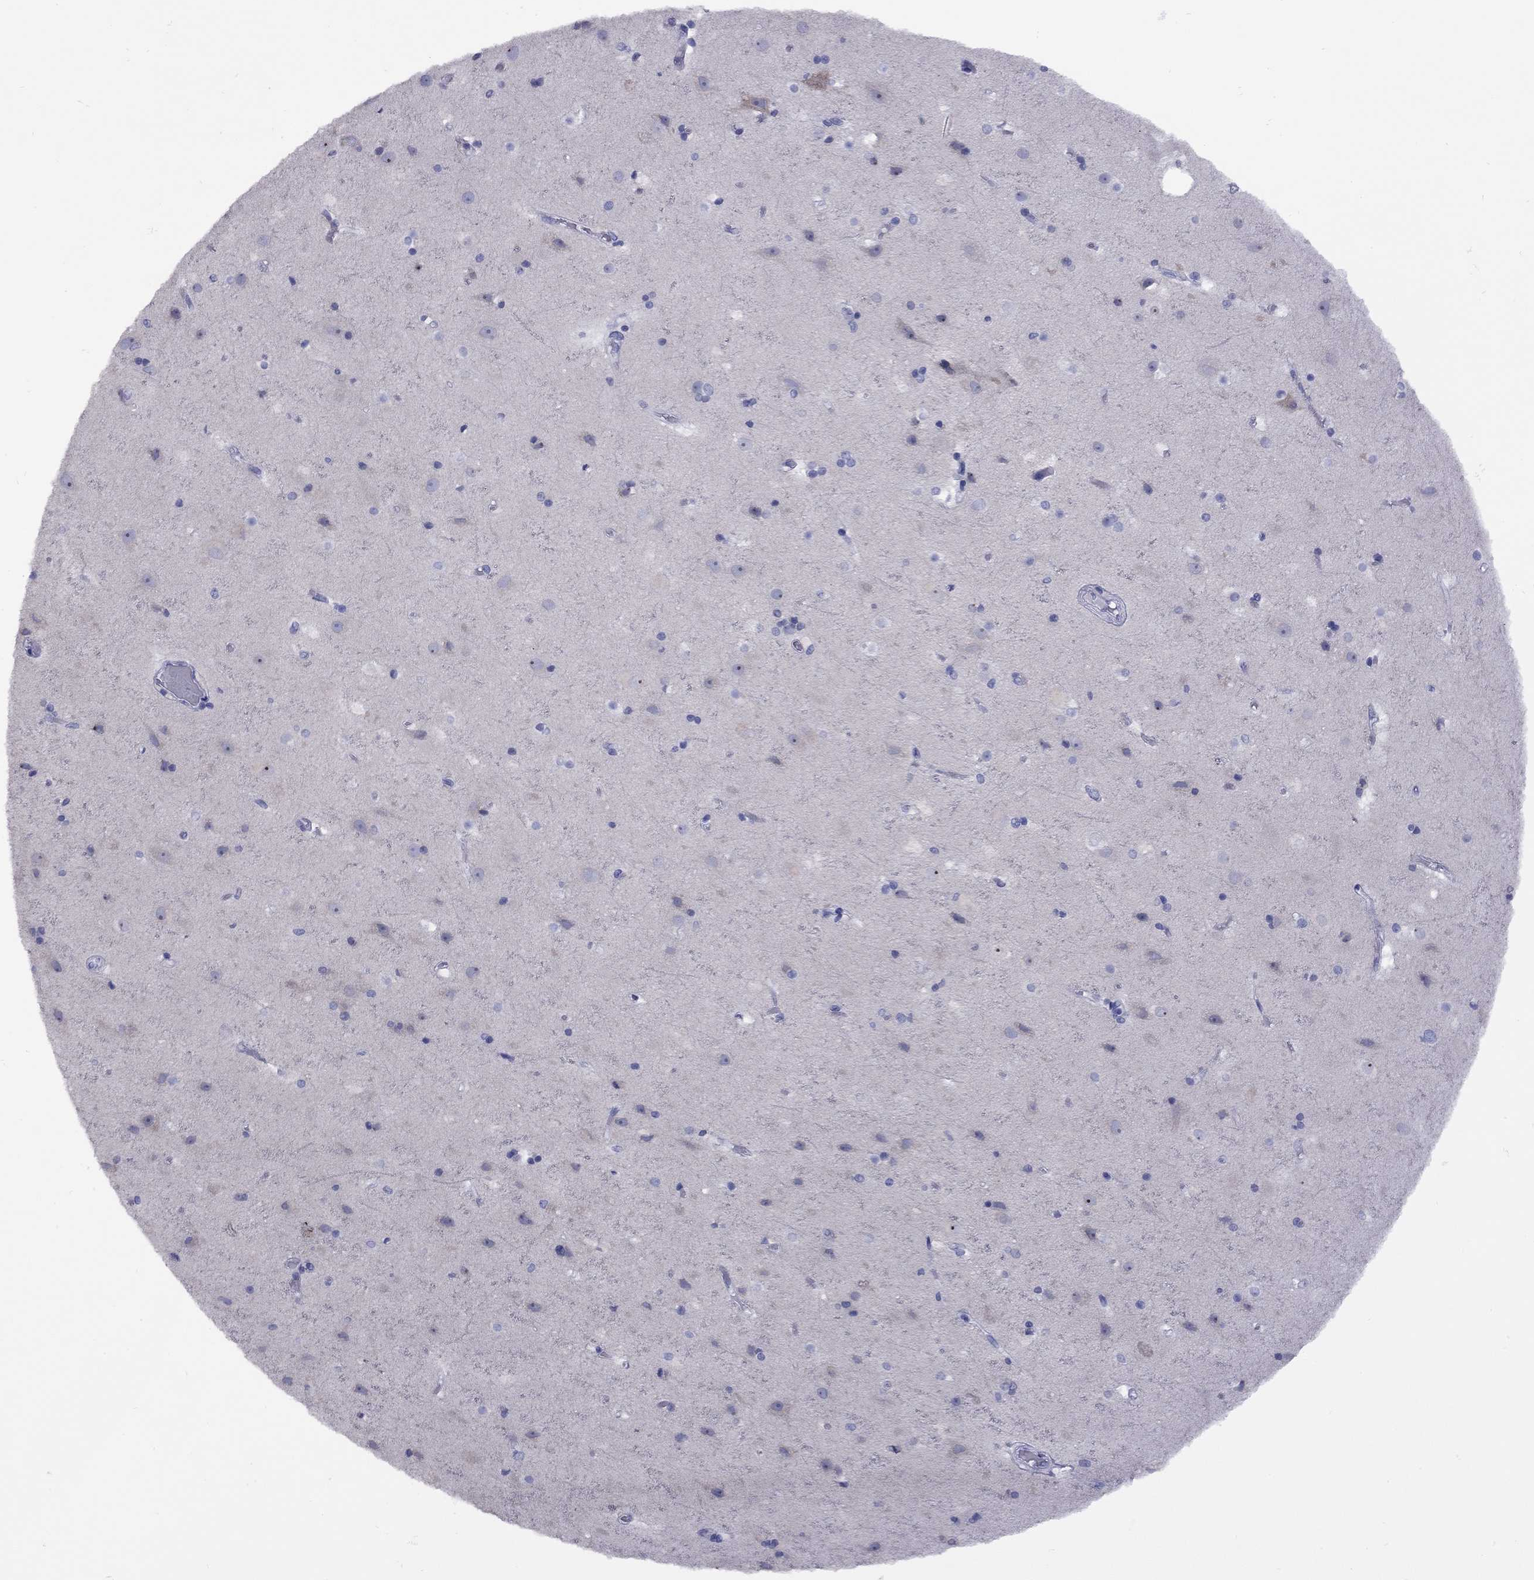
{"staining": {"intensity": "negative", "quantity": "none", "location": "none"}, "tissue": "cerebral cortex", "cell_type": "Endothelial cells", "image_type": "normal", "snomed": [{"axis": "morphology", "description": "Normal tissue, NOS"}, {"axis": "topography", "description": "Cerebral cortex"}], "caption": "Micrograph shows no significant protein expression in endothelial cells of benign cerebral cortex. (DAB immunohistochemistry with hematoxylin counter stain).", "gene": "EPPIN", "patient": {"sex": "female", "age": 52}}